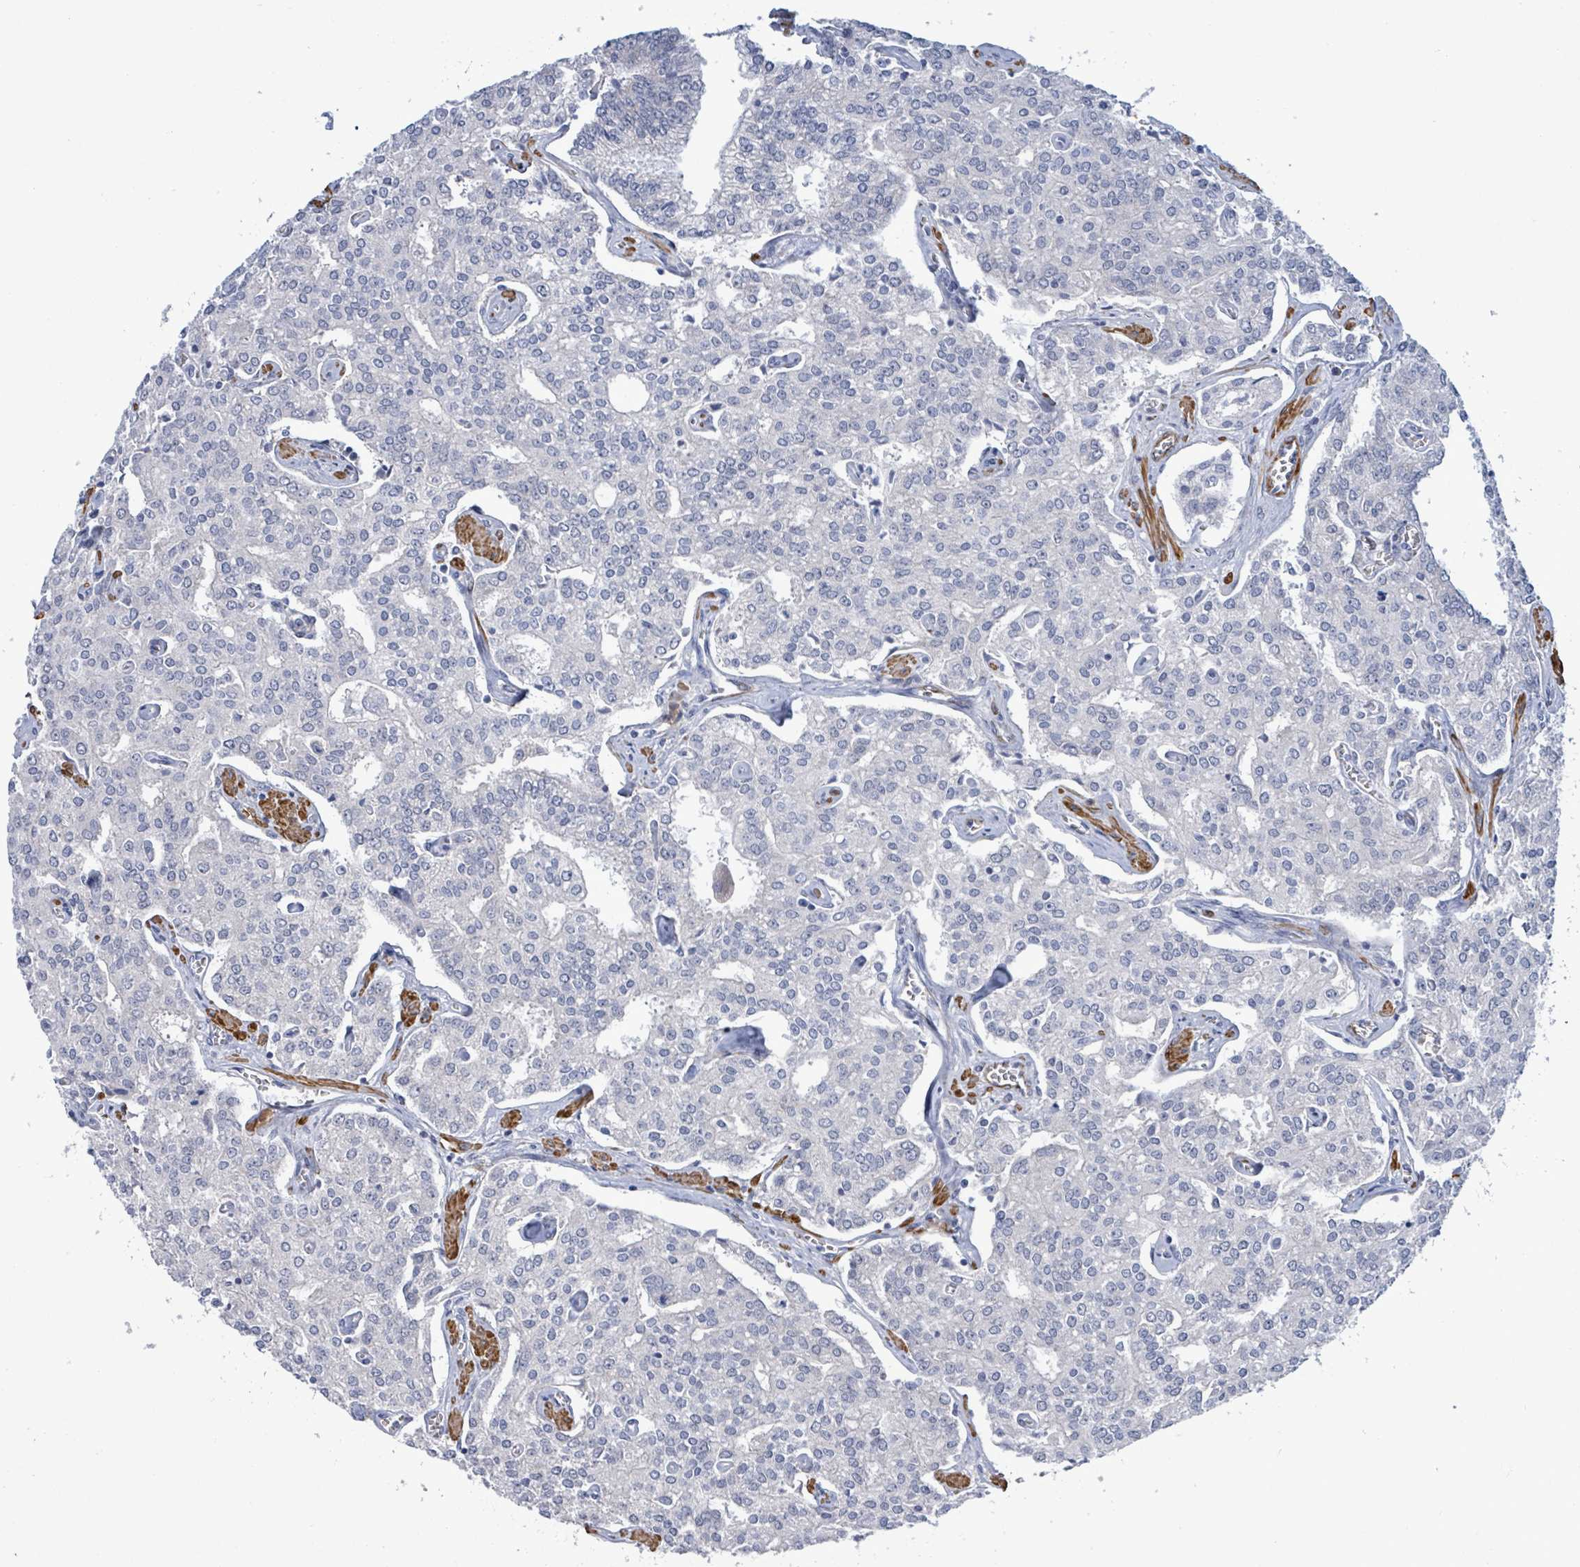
{"staining": {"intensity": "negative", "quantity": "none", "location": "none"}, "tissue": "prostate cancer", "cell_type": "Tumor cells", "image_type": "cancer", "snomed": [{"axis": "morphology", "description": "Adenocarcinoma, High grade"}, {"axis": "topography", "description": "Prostate"}], "caption": "Immunohistochemical staining of prostate adenocarcinoma (high-grade) demonstrates no significant expression in tumor cells.", "gene": "DMRTC1B", "patient": {"sex": "male", "age": 71}}